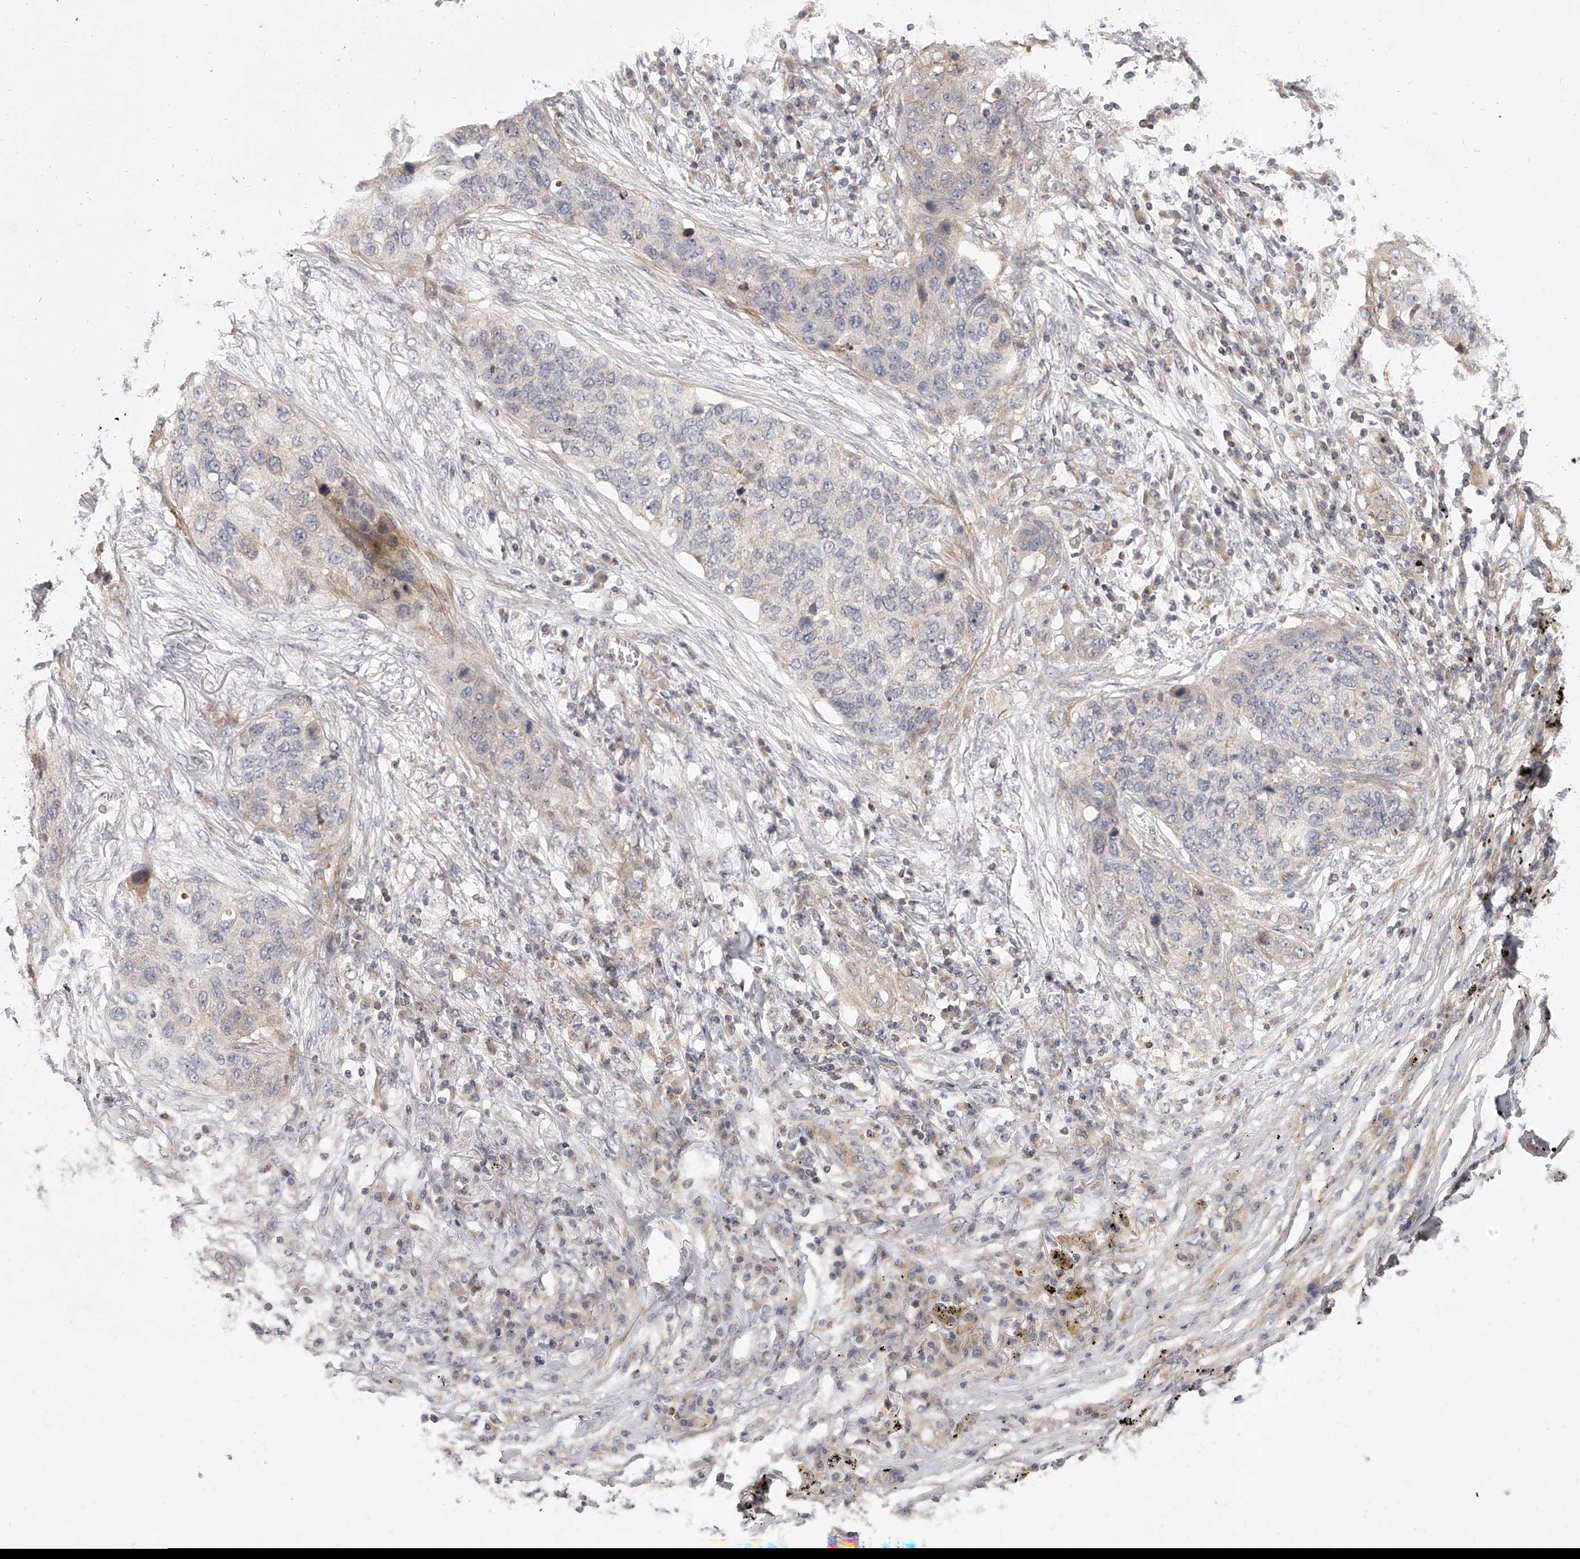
{"staining": {"intensity": "negative", "quantity": "none", "location": "none"}, "tissue": "lung cancer", "cell_type": "Tumor cells", "image_type": "cancer", "snomed": [{"axis": "morphology", "description": "Squamous cell carcinoma, NOS"}, {"axis": "topography", "description": "Lung"}], "caption": "An IHC histopathology image of lung squamous cell carcinoma is shown. There is no staining in tumor cells of lung squamous cell carcinoma.", "gene": "SLC37A1", "patient": {"sex": "female", "age": 63}}